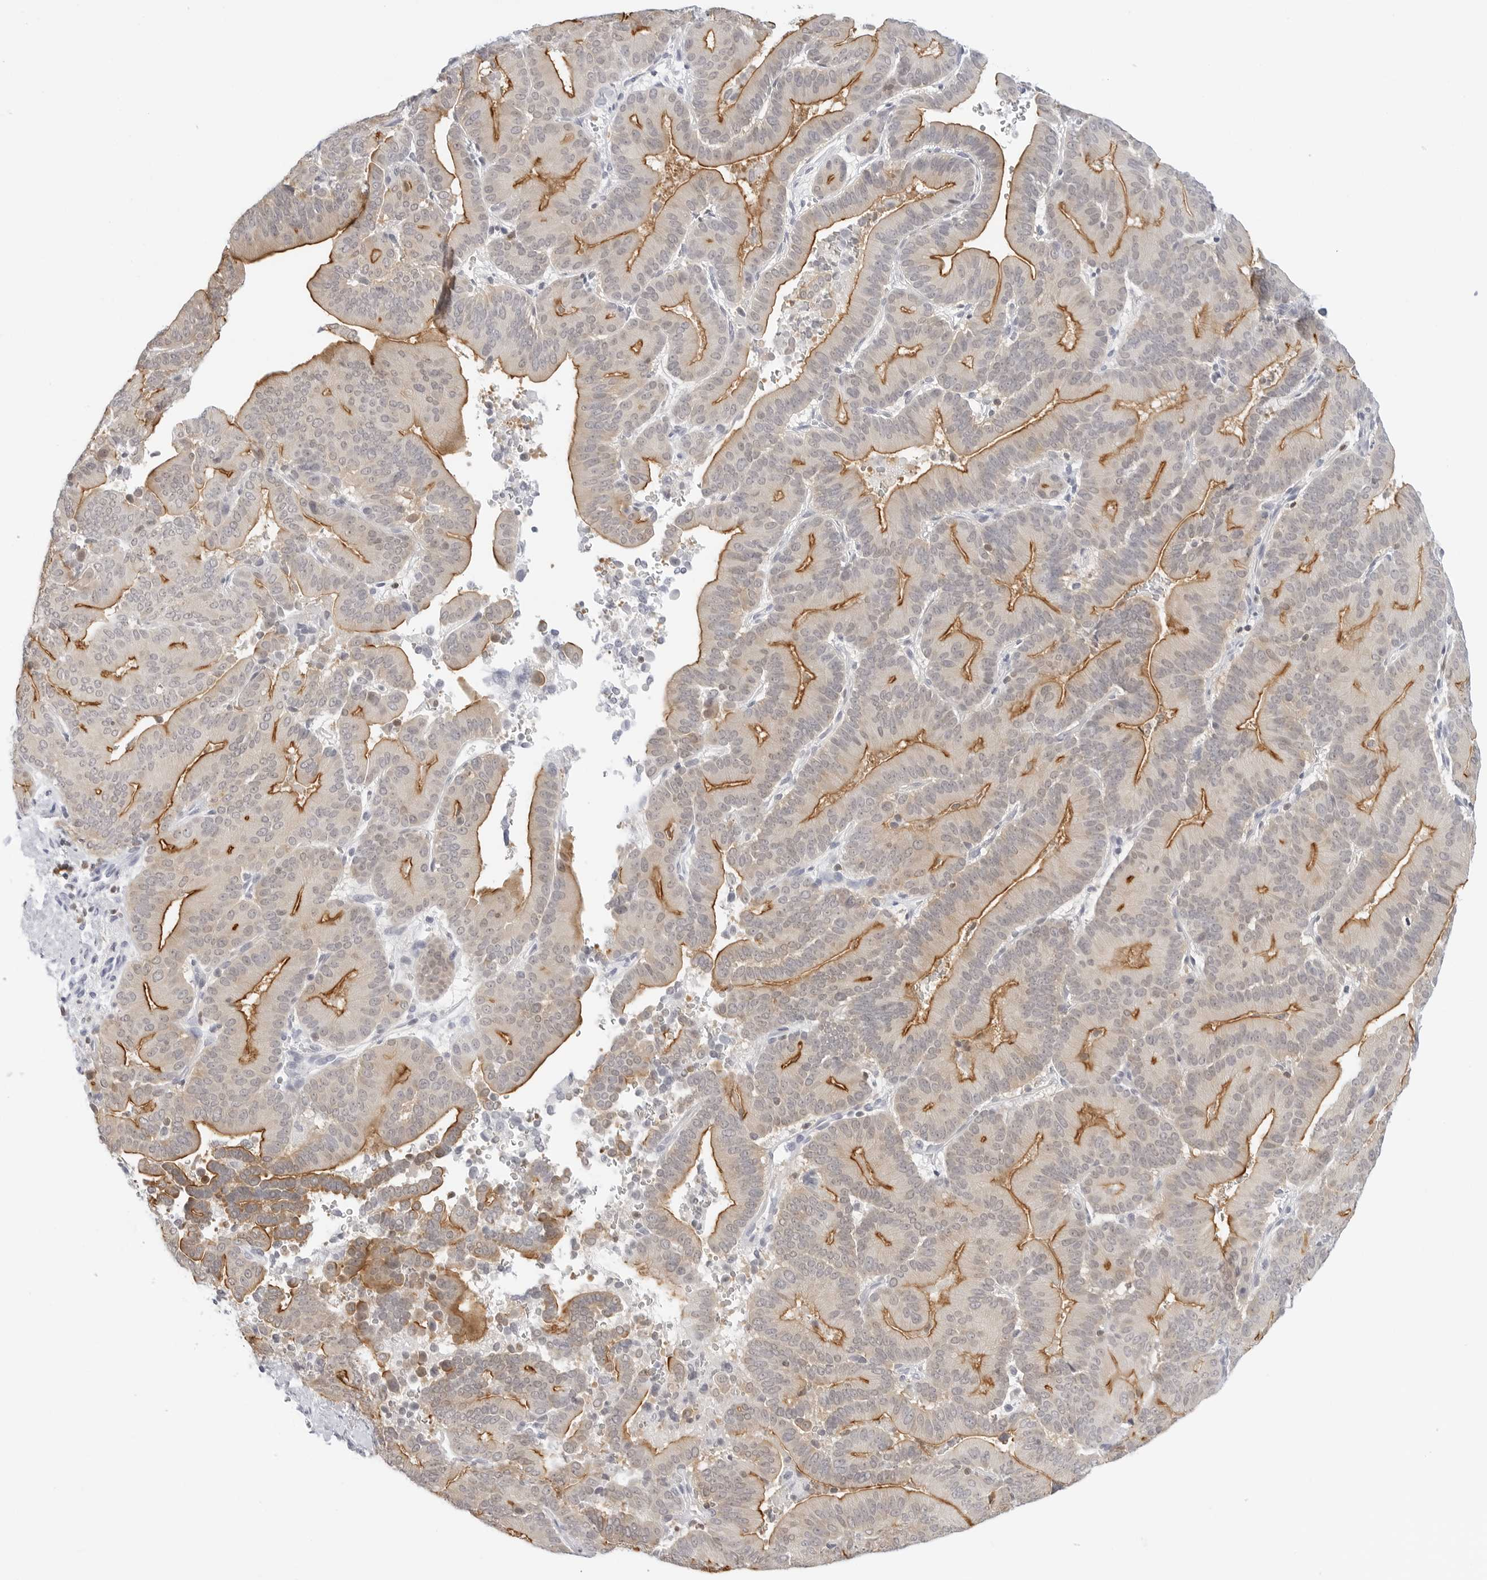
{"staining": {"intensity": "strong", "quantity": "25%-75%", "location": "cytoplasmic/membranous"}, "tissue": "liver cancer", "cell_type": "Tumor cells", "image_type": "cancer", "snomed": [{"axis": "morphology", "description": "Cholangiocarcinoma"}, {"axis": "topography", "description": "Liver"}], "caption": "Immunohistochemistry of human cholangiocarcinoma (liver) displays high levels of strong cytoplasmic/membranous expression in about 25%-75% of tumor cells.", "gene": "SLC9A3R1", "patient": {"sex": "female", "age": 75}}